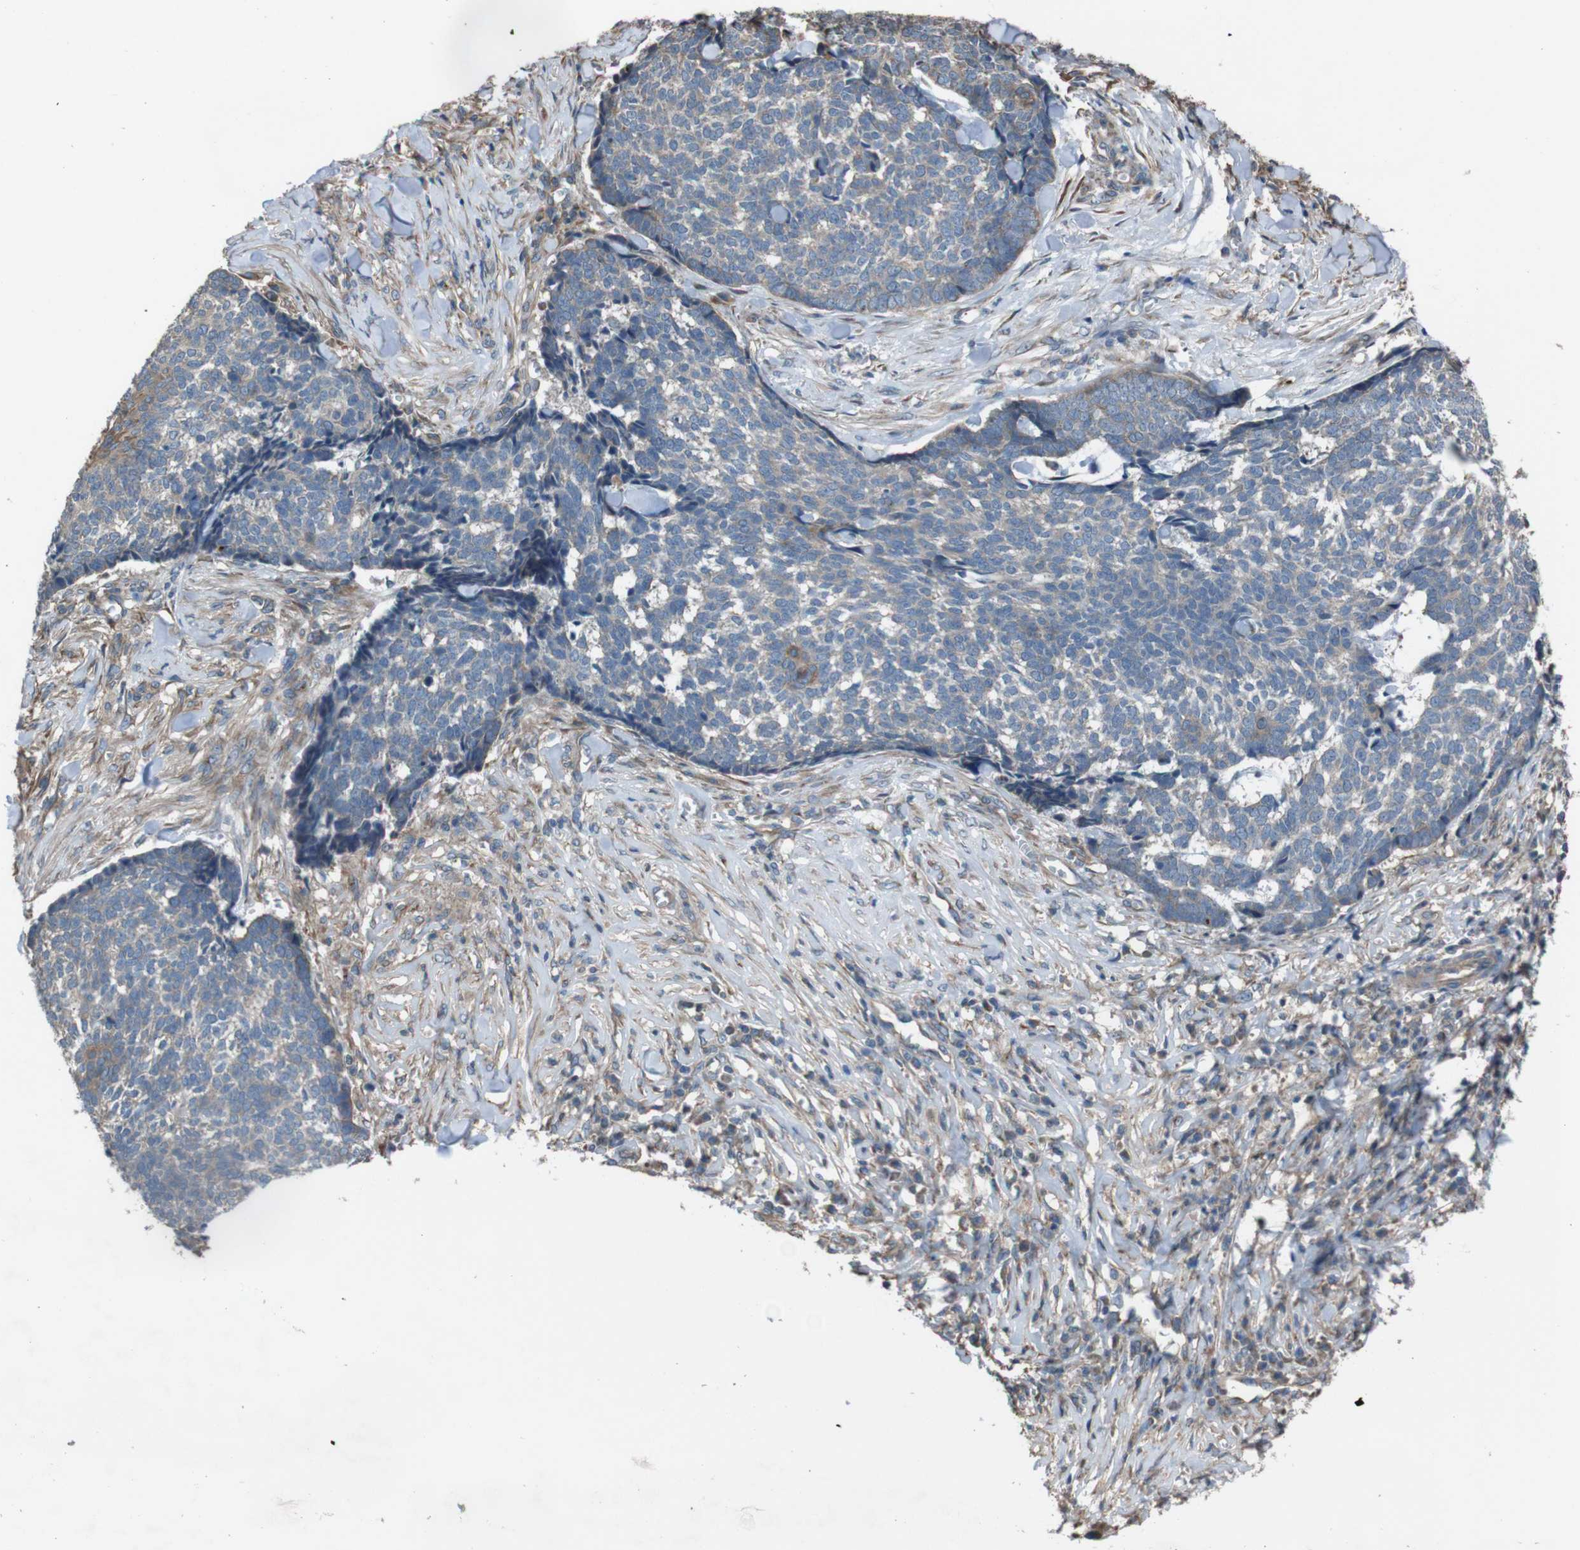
{"staining": {"intensity": "moderate", "quantity": "<25%", "location": "cytoplasmic/membranous"}, "tissue": "skin cancer", "cell_type": "Tumor cells", "image_type": "cancer", "snomed": [{"axis": "morphology", "description": "Basal cell carcinoma"}, {"axis": "topography", "description": "Skin"}], "caption": "Immunohistochemistry (IHC) micrograph of neoplastic tissue: skin basal cell carcinoma stained using IHC reveals low levels of moderate protein expression localized specifically in the cytoplasmic/membranous of tumor cells, appearing as a cytoplasmic/membranous brown color.", "gene": "NAALADL2", "patient": {"sex": "male", "age": 84}}